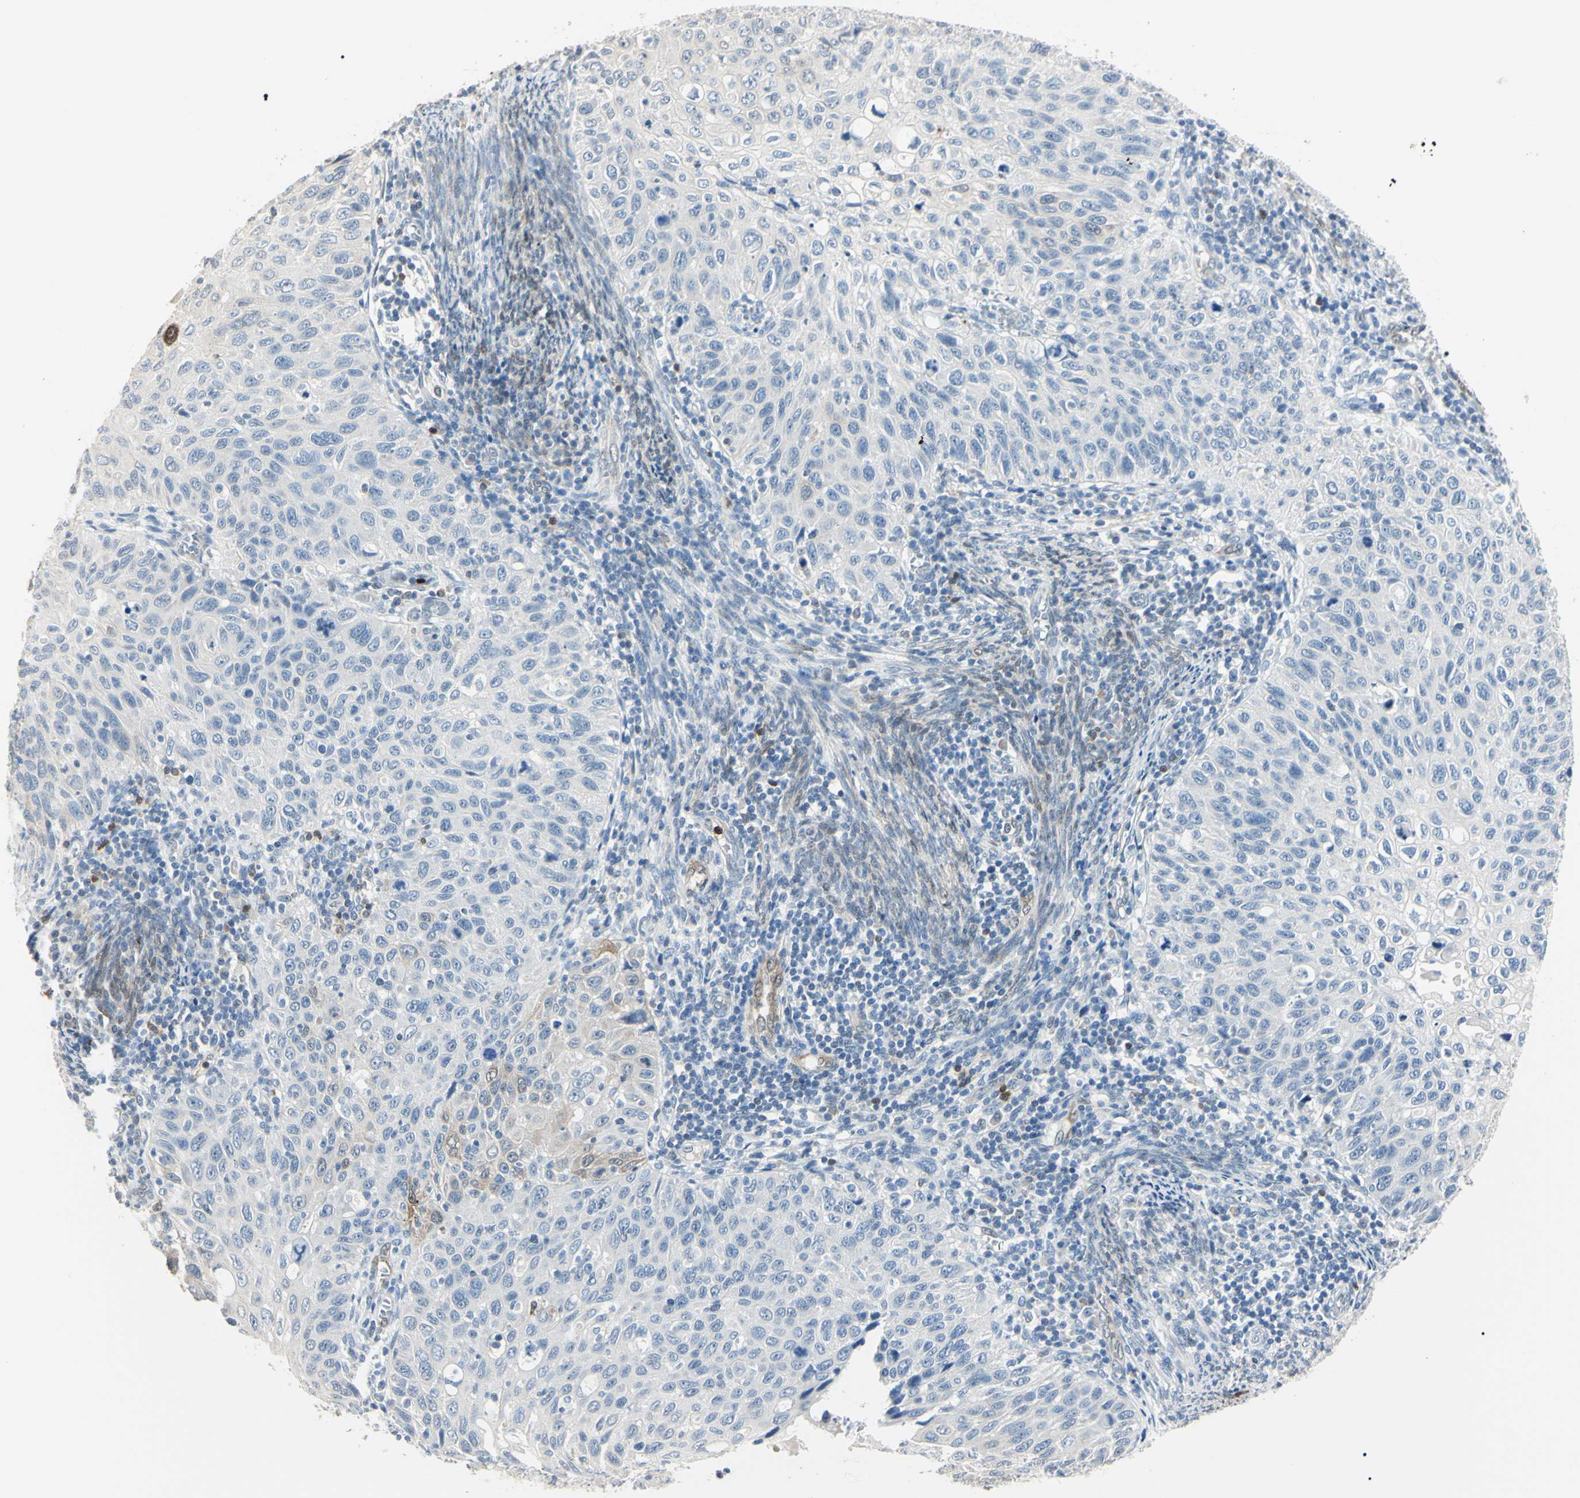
{"staining": {"intensity": "moderate", "quantity": "<25%", "location": "cytoplasmic/membranous,nuclear"}, "tissue": "cervical cancer", "cell_type": "Tumor cells", "image_type": "cancer", "snomed": [{"axis": "morphology", "description": "Squamous cell carcinoma, NOS"}, {"axis": "topography", "description": "Cervix"}], "caption": "A brown stain labels moderate cytoplasmic/membranous and nuclear expression of a protein in cervical cancer tumor cells.", "gene": "AKR1C3", "patient": {"sex": "female", "age": 70}}